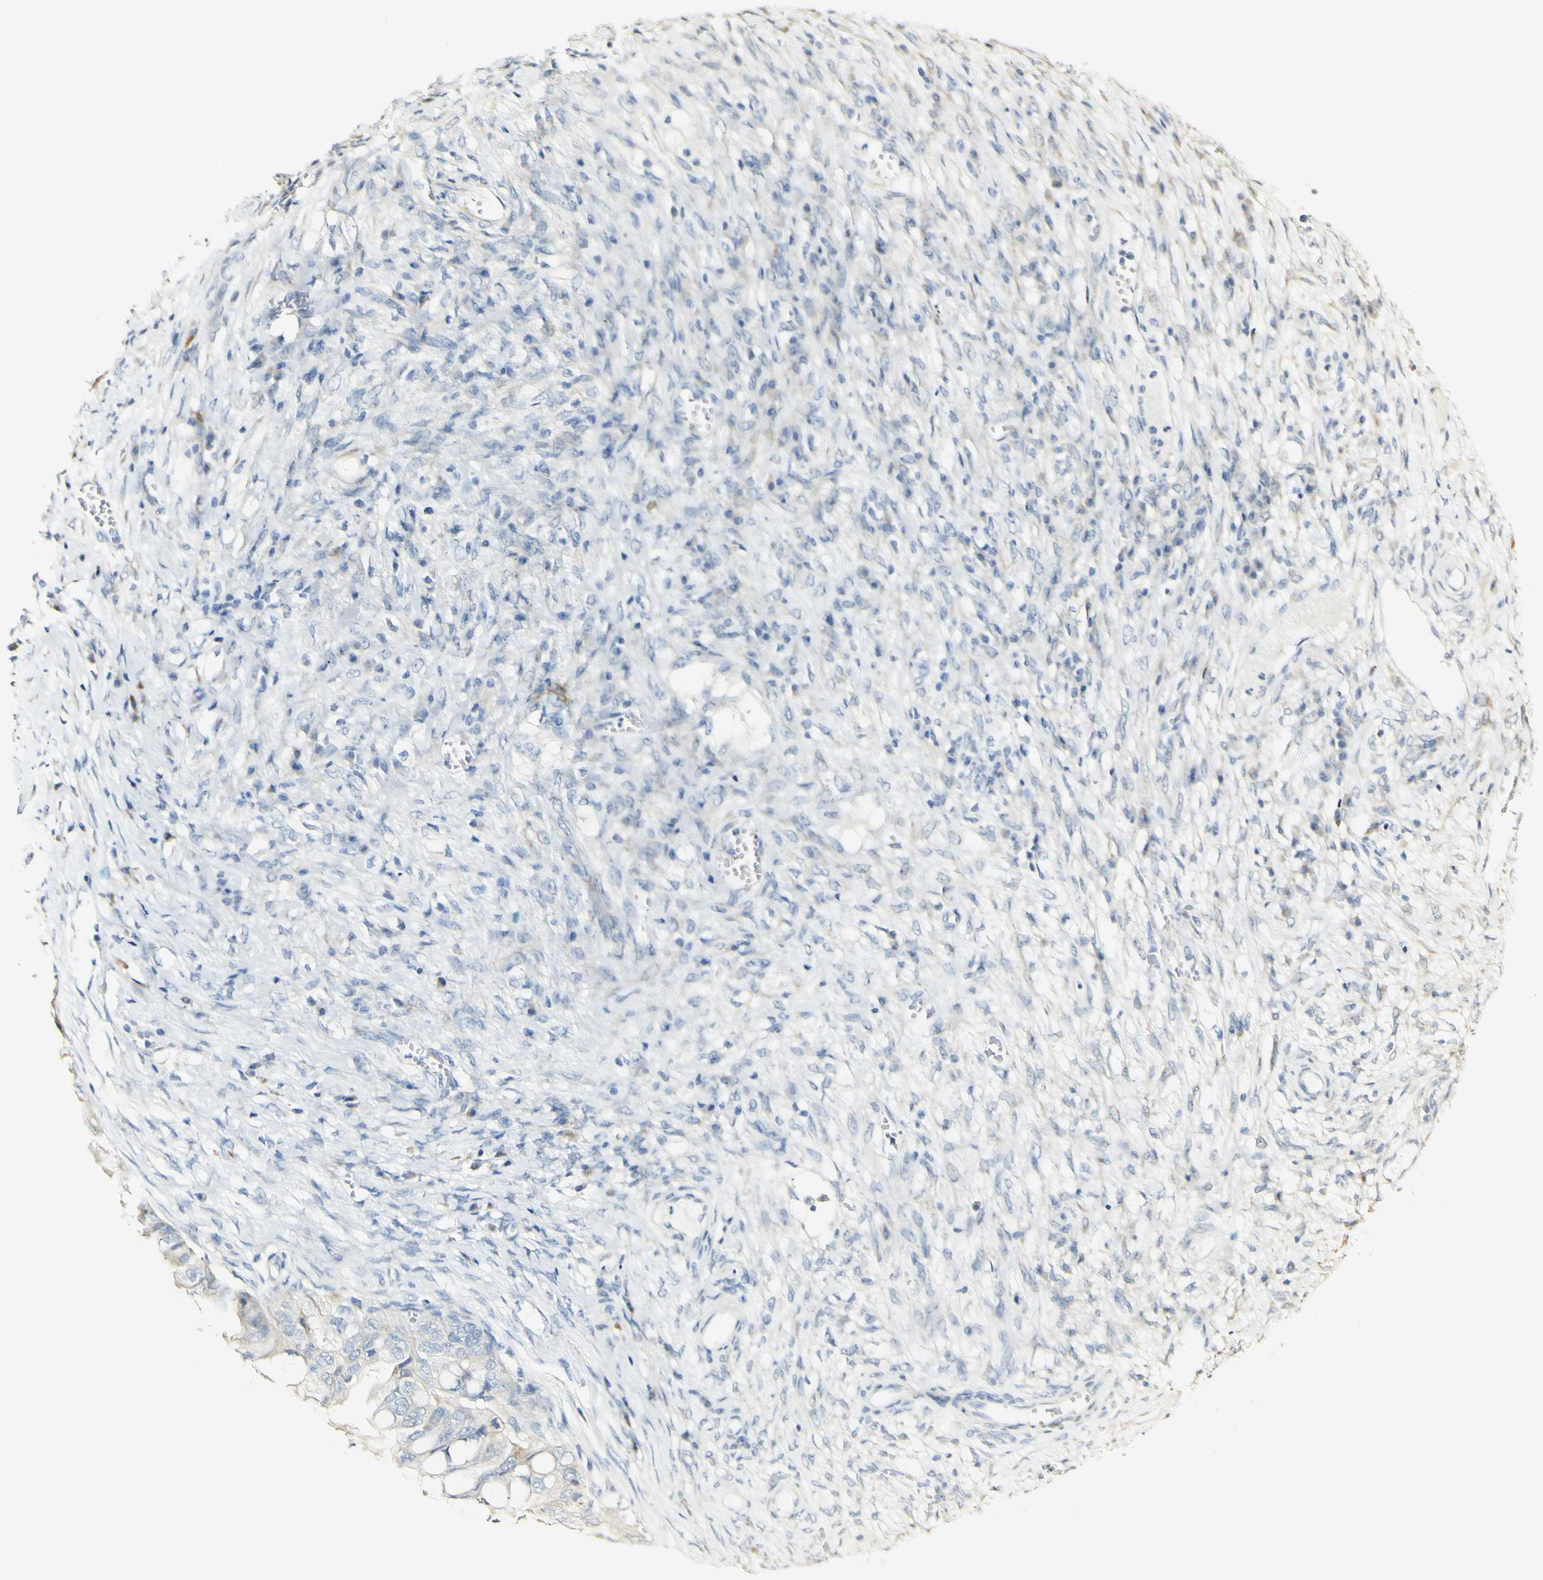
{"staining": {"intensity": "negative", "quantity": "none", "location": "none"}, "tissue": "ovarian cancer", "cell_type": "Tumor cells", "image_type": "cancer", "snomed": [{"axis": "morphology", "description": "Cystadenocarcinoma, mucinous, NOS"}, {"axis": "topography", "description": "Ovary"}], "caption": "Immunohistochemistry (IHC) image of human ovarian cancer (mucinous cystadenocarcinoma) stained for a protein (brown), which demonstrates no expression in tumor cells.", "gene": "FMO3", "patient": {"sex": "female", "age": 80}}